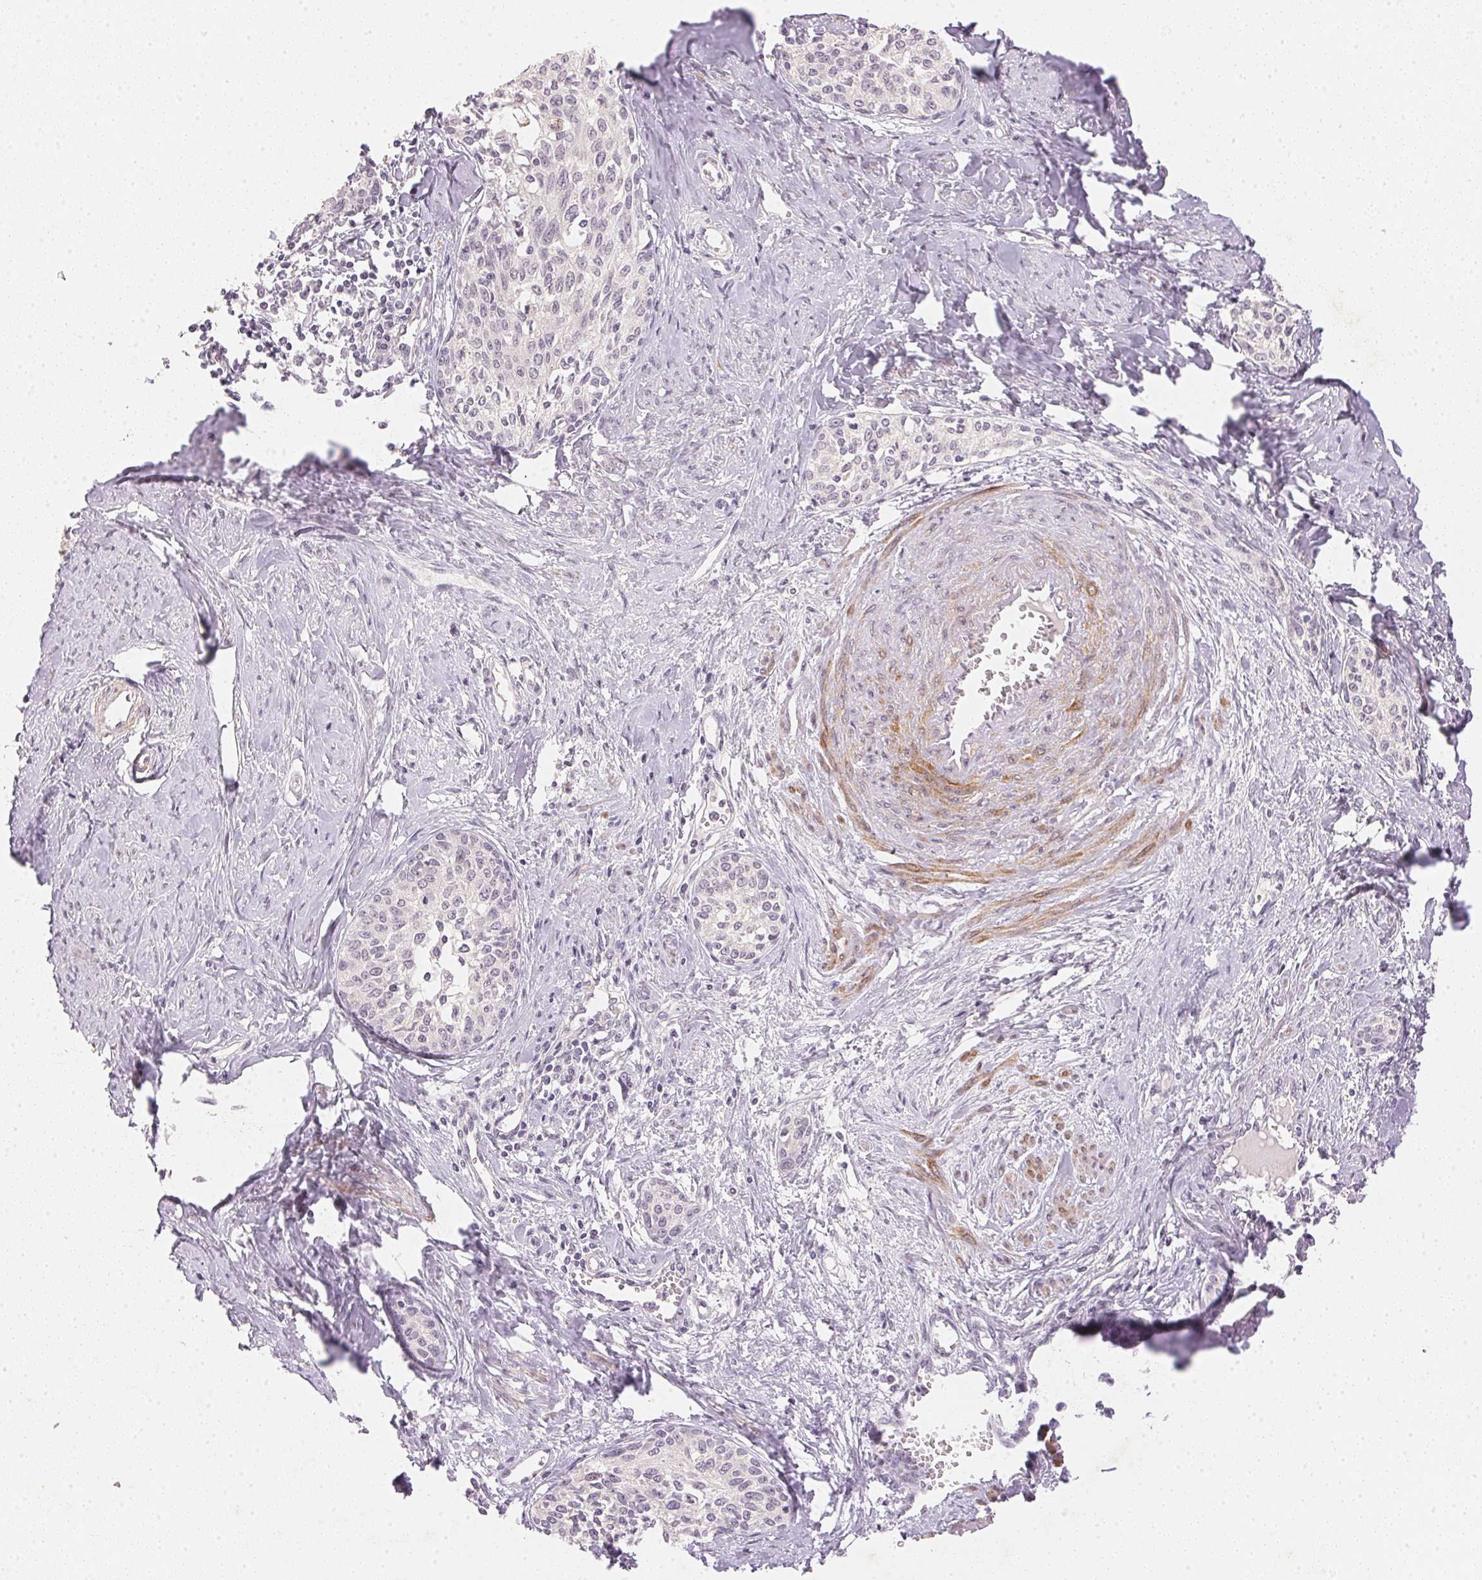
{"staining": {"intensity": "negative", "quantity": "none", "location": "none"}, "tissue": "cervical cancer", "cell_type": "Tumor cells", "image_type": "cancer", "snomed": [{"axis": "morphology", "description": "Squamous cell carcinoma, NOS"}, {"axis": "morphology", "description": "Adenocarcinoma, NOS"}, {"axis": "topography", "description": "Cervix"}], "caption": "Immunohistochemical staining of cervical adenocarcinoma reveals no significant staining in tumor cells. The staining is performed using DAB (3,3'-diaminobenzidine) brown chromogen with nuclei counter-stained in using hematoxylin.", "gene": "SMTN", "patient": {"sex": "female", "age": 52}}